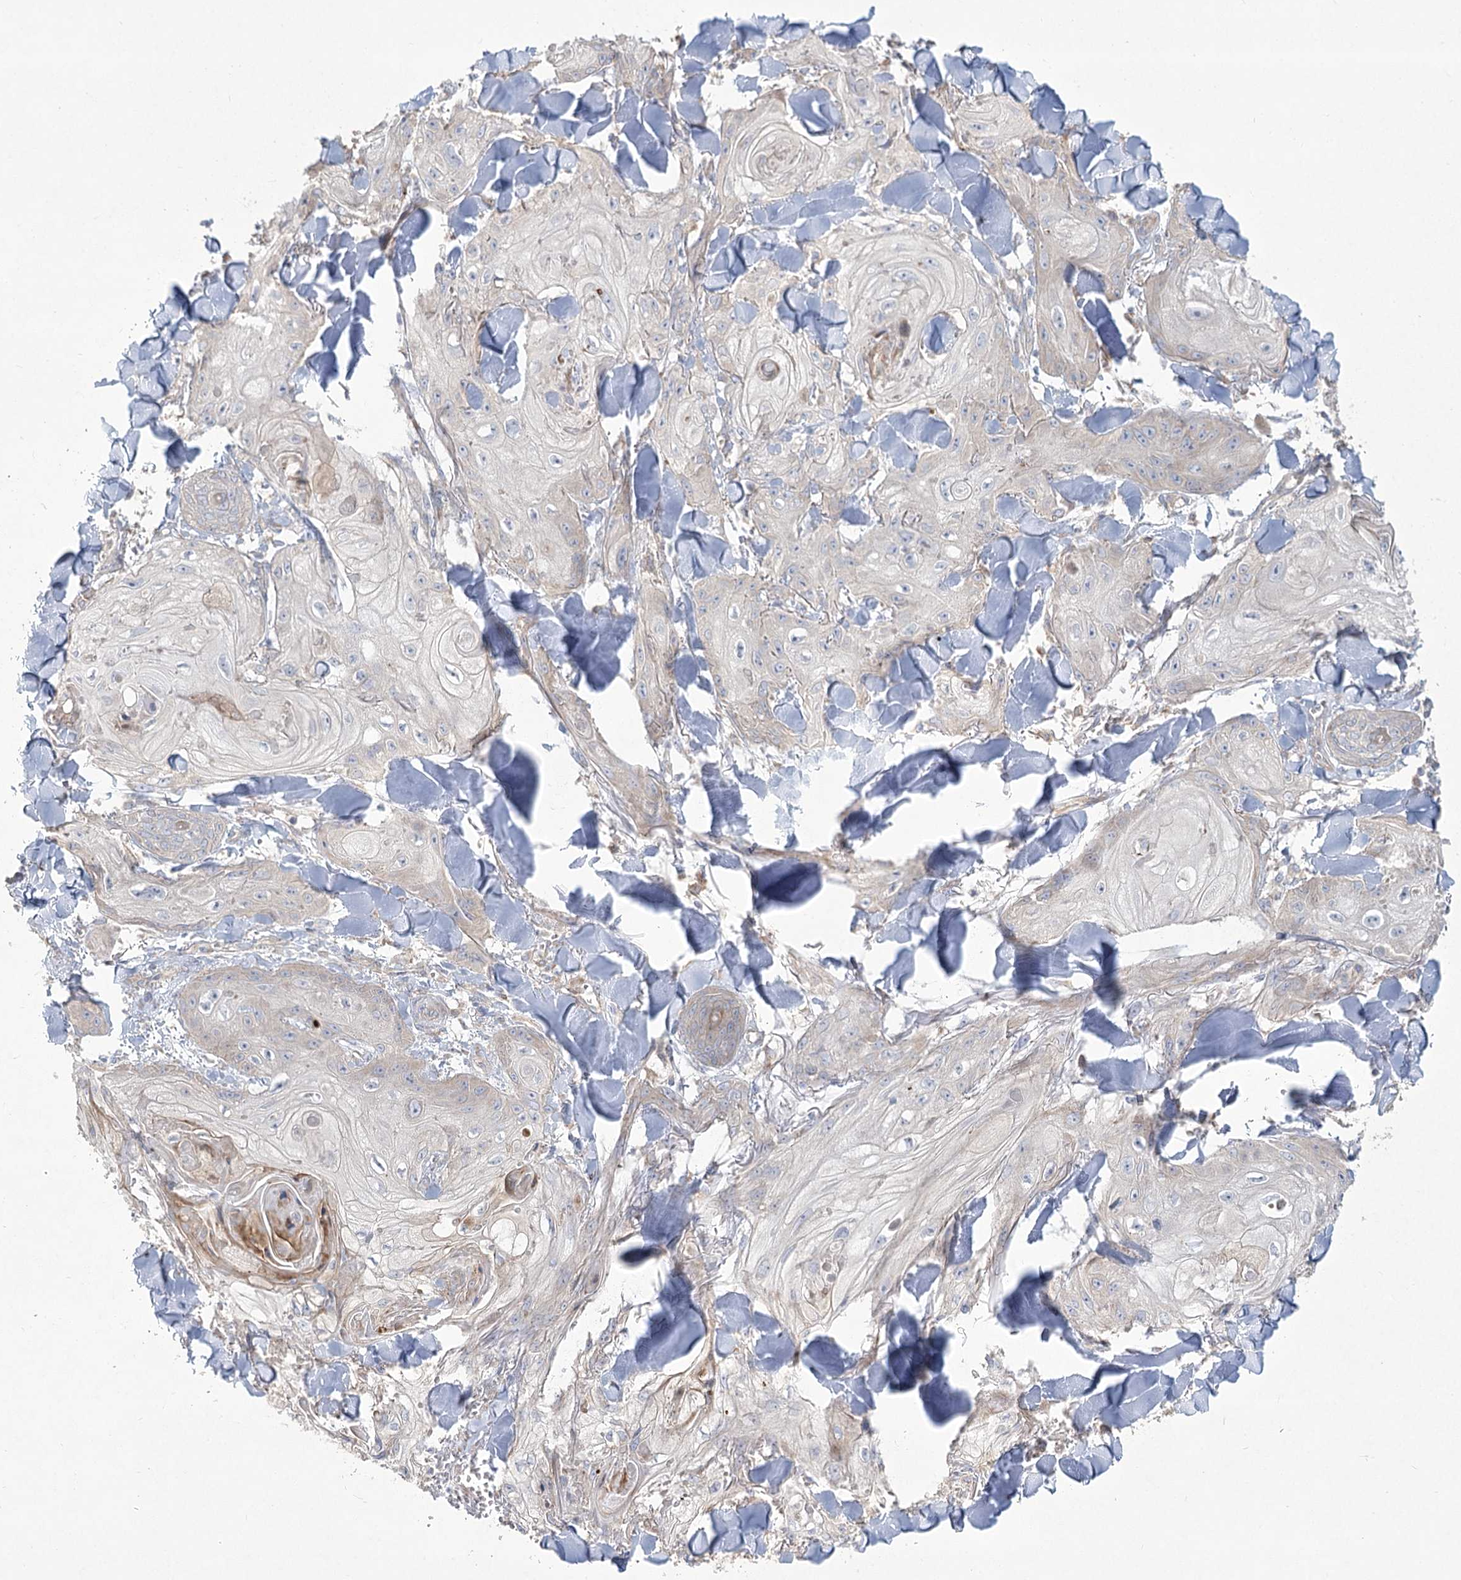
{"staining": {"intensity": "negative", "quantity": "none", "location": "none"}, "tissue": "skin cancer", "cell_type": "Tumor cells", "image_type": "cancer", "snomed": [{"axis": "morphology", "description": "Squamous cell carcinoma, NOS"}, {"axis": "topography", "description": "Skin"}], "caption": "Tumor cells are negative for brown protein staining in skin cancer. (Stains: DAB (3,3'-diaminobenzidine) immunohistochemistry (IHC) with hematoxylin counter stain, Microscopy: brightfield microscopy at high magnification).", "gene": "CAMTA1", "patient": {"sex": "male", "age": 74}}